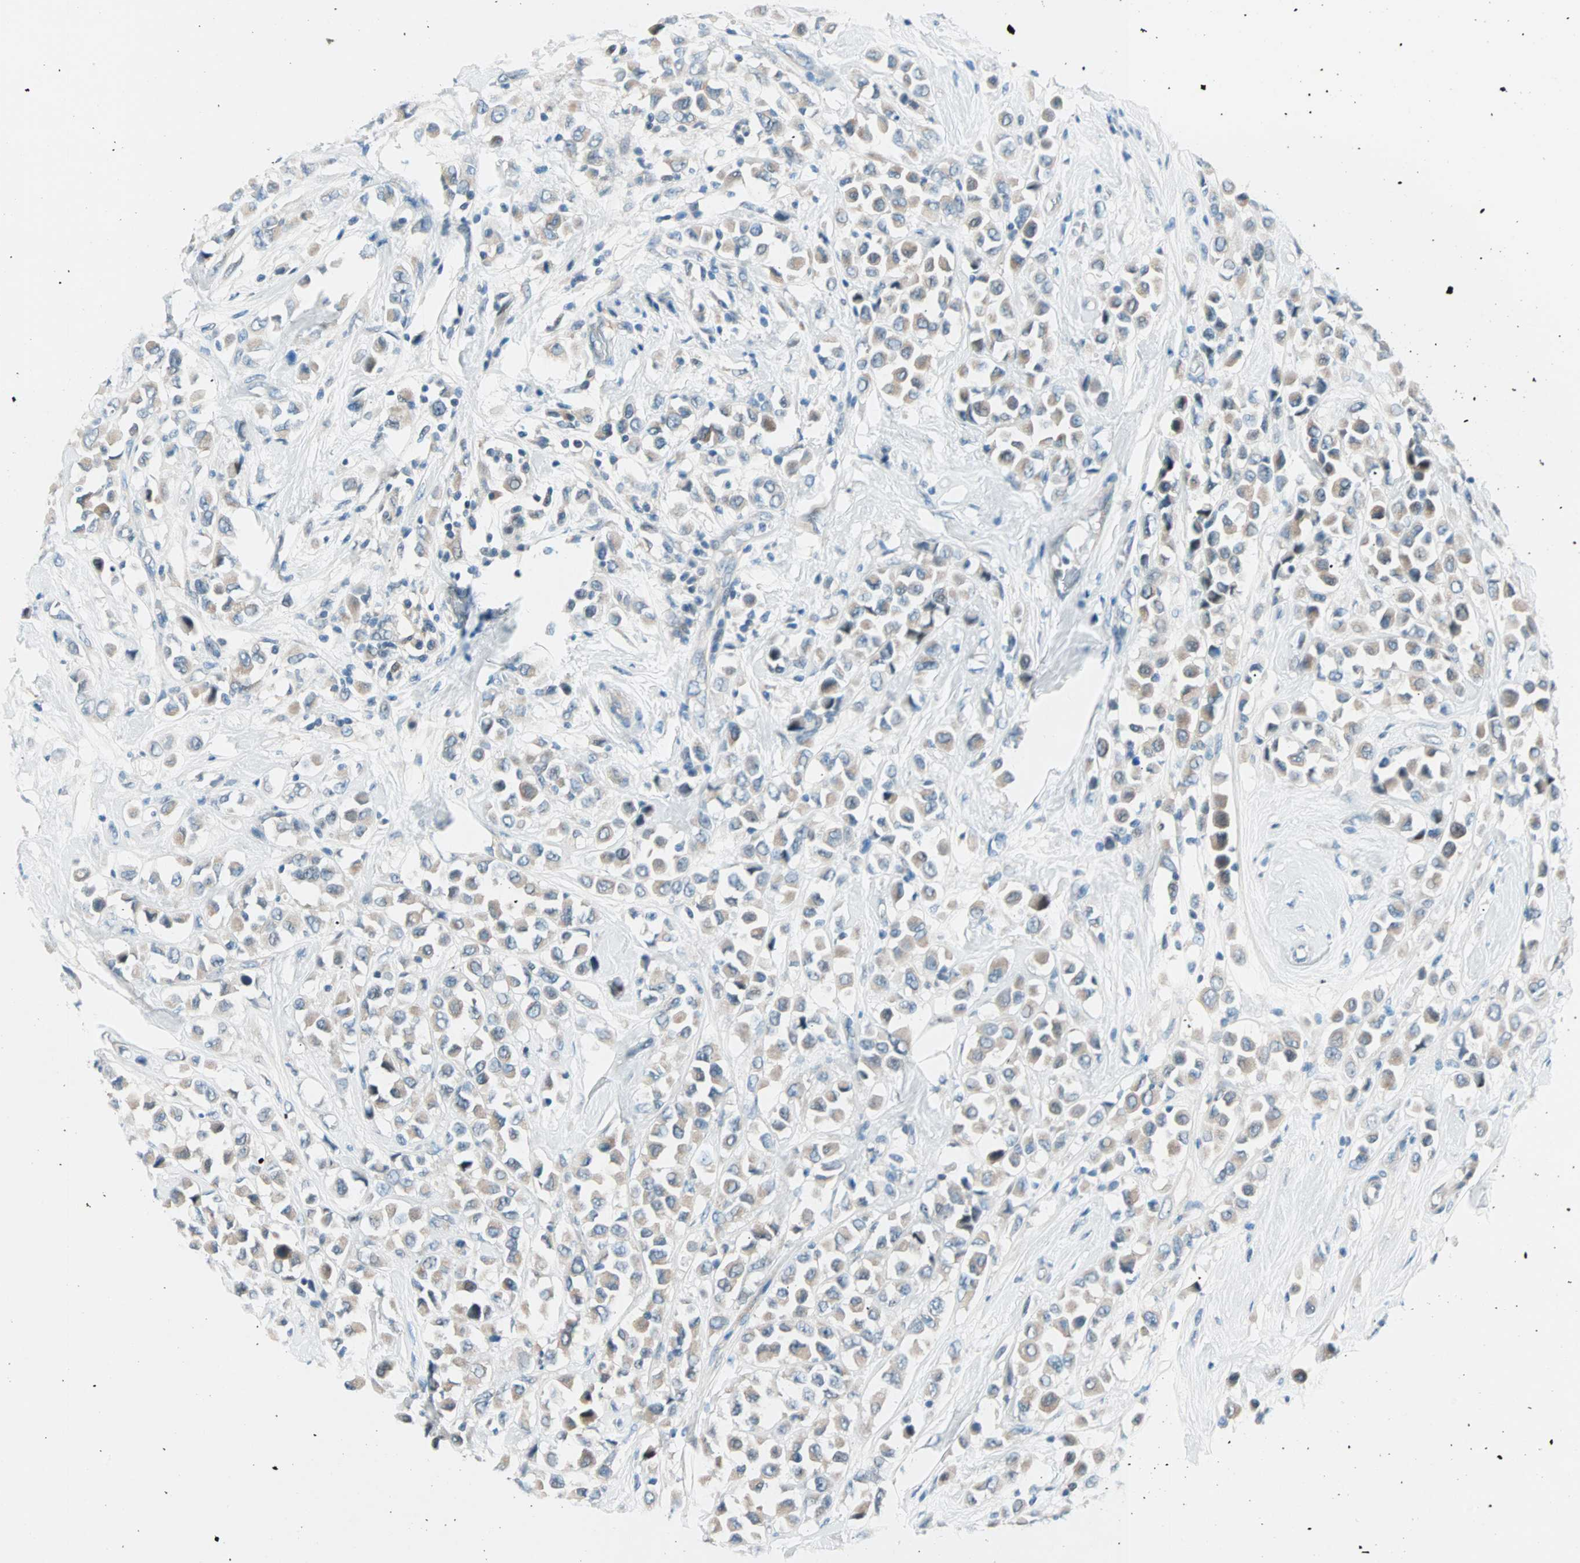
{"staining": {"intensity": "negative", "quantity": "none", "location": "none"}, "tissue": "breast cancer", "cell_type": "Tumor cells", "image_type": "cancer", "snomed": [{"axis": "morphology", "description": "Duct carcinoma"}, {"axis": "topography", "description": "Breast"}], "caption": "Breast invasive ductal carcinoma was stained to show a protein in brown. There is no significant expression in tumor cells.", "gene": "TMEM163", "patient": {"sex": "female", "age": 61}}